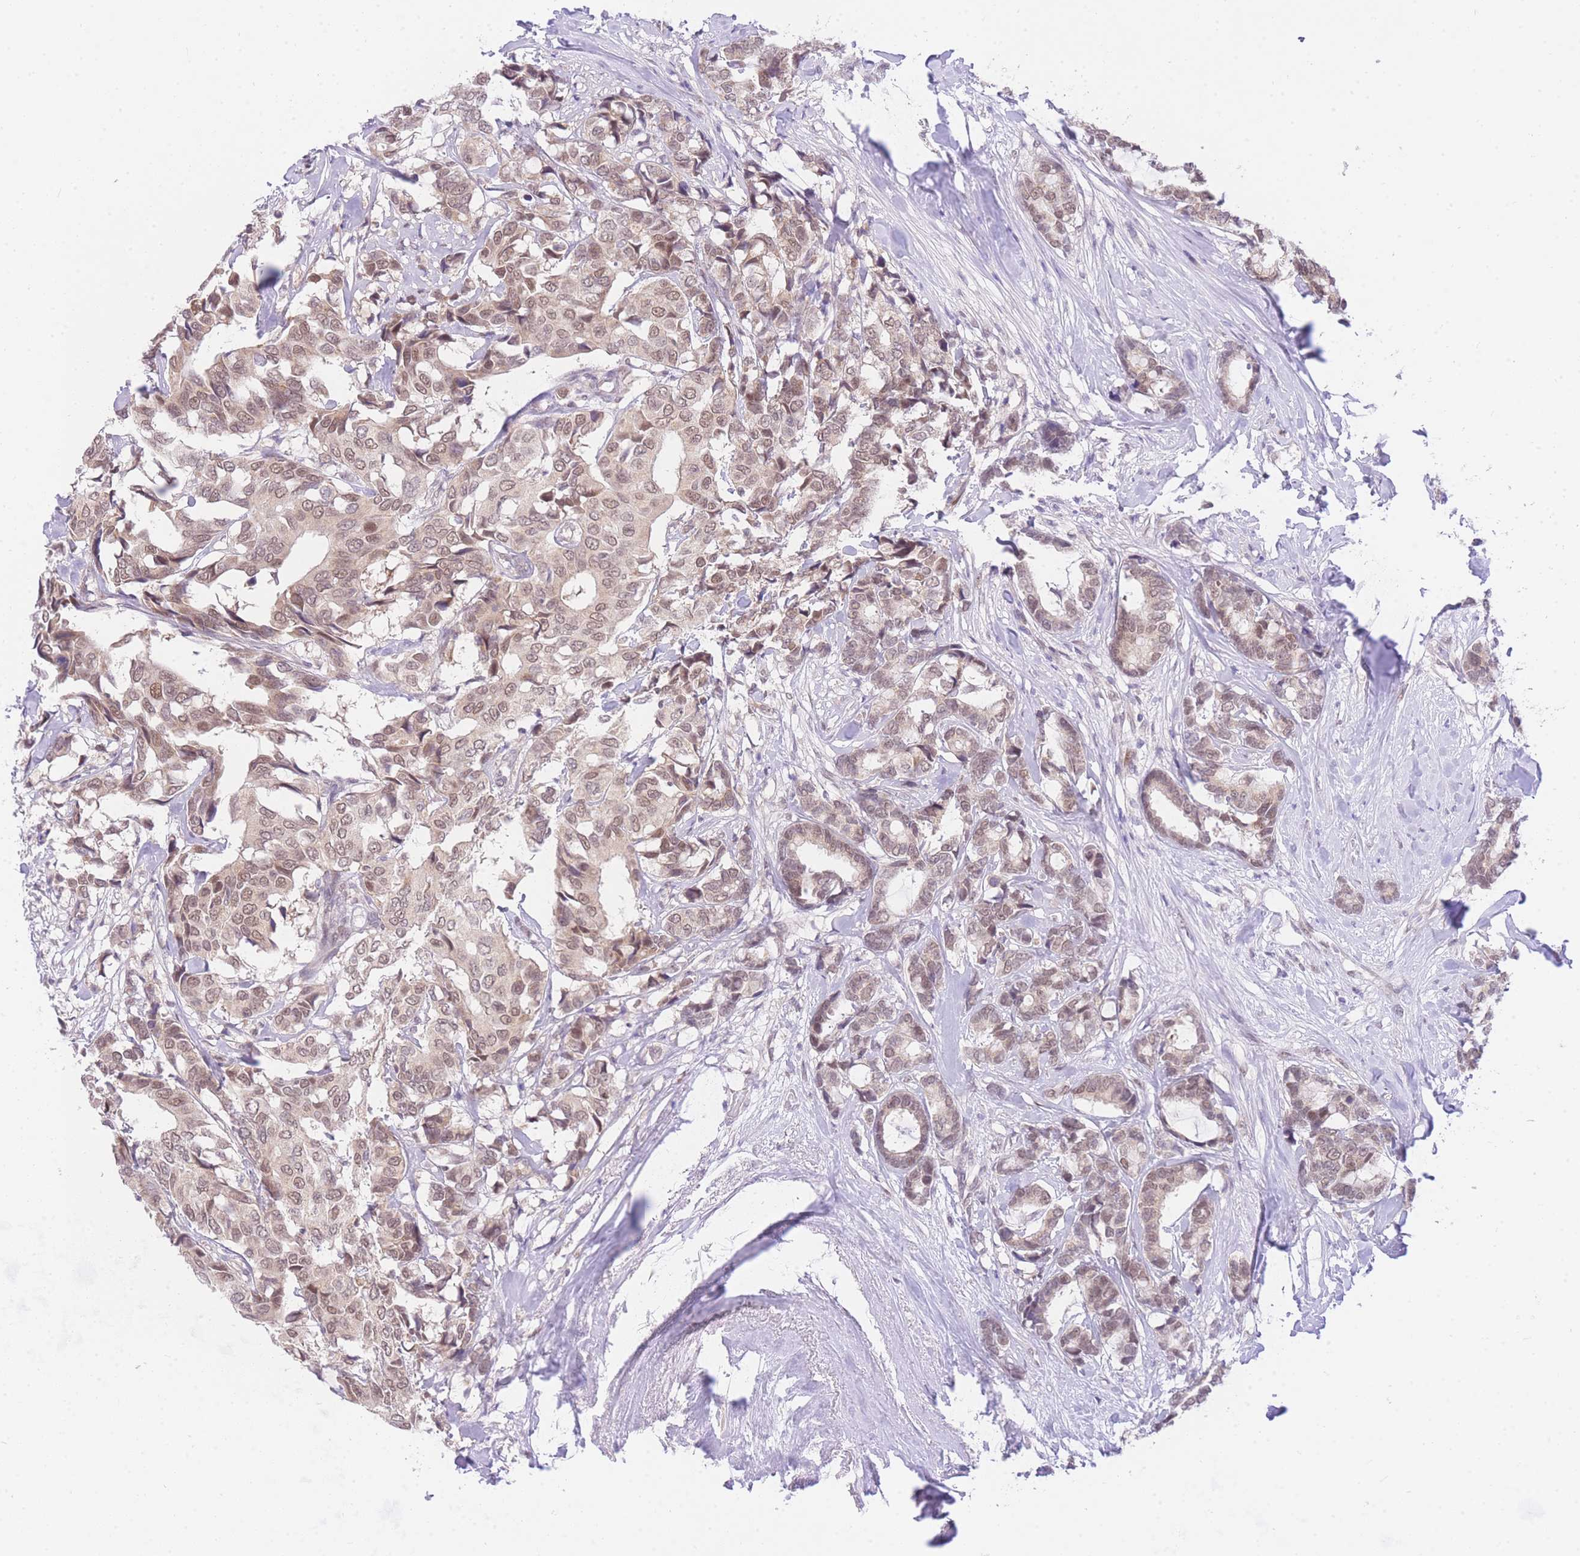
{"staining": {"intensity": "moderate", "quantity": ">75%", "location": "nuclear"}, "tissue": "breast cancer", "cell_type": "Tumor cells", "image_type": "cancer", "snomed": [{"axis": "morphology", "description": "Duct carcinoma"}, {"axis": "topography", "description": "Breast"}], "caption": "Immunohistochemistry image of neoplastic tissue: breast cancer stained using immunohistochemistry (IHC) shows medium levels of moderate protein expression localized specifically in the nuclear of tumor cells, appearing as a nuclear brown color.", "gene": "UBXN7", "patient": {"sex": "female", "age": 87}}